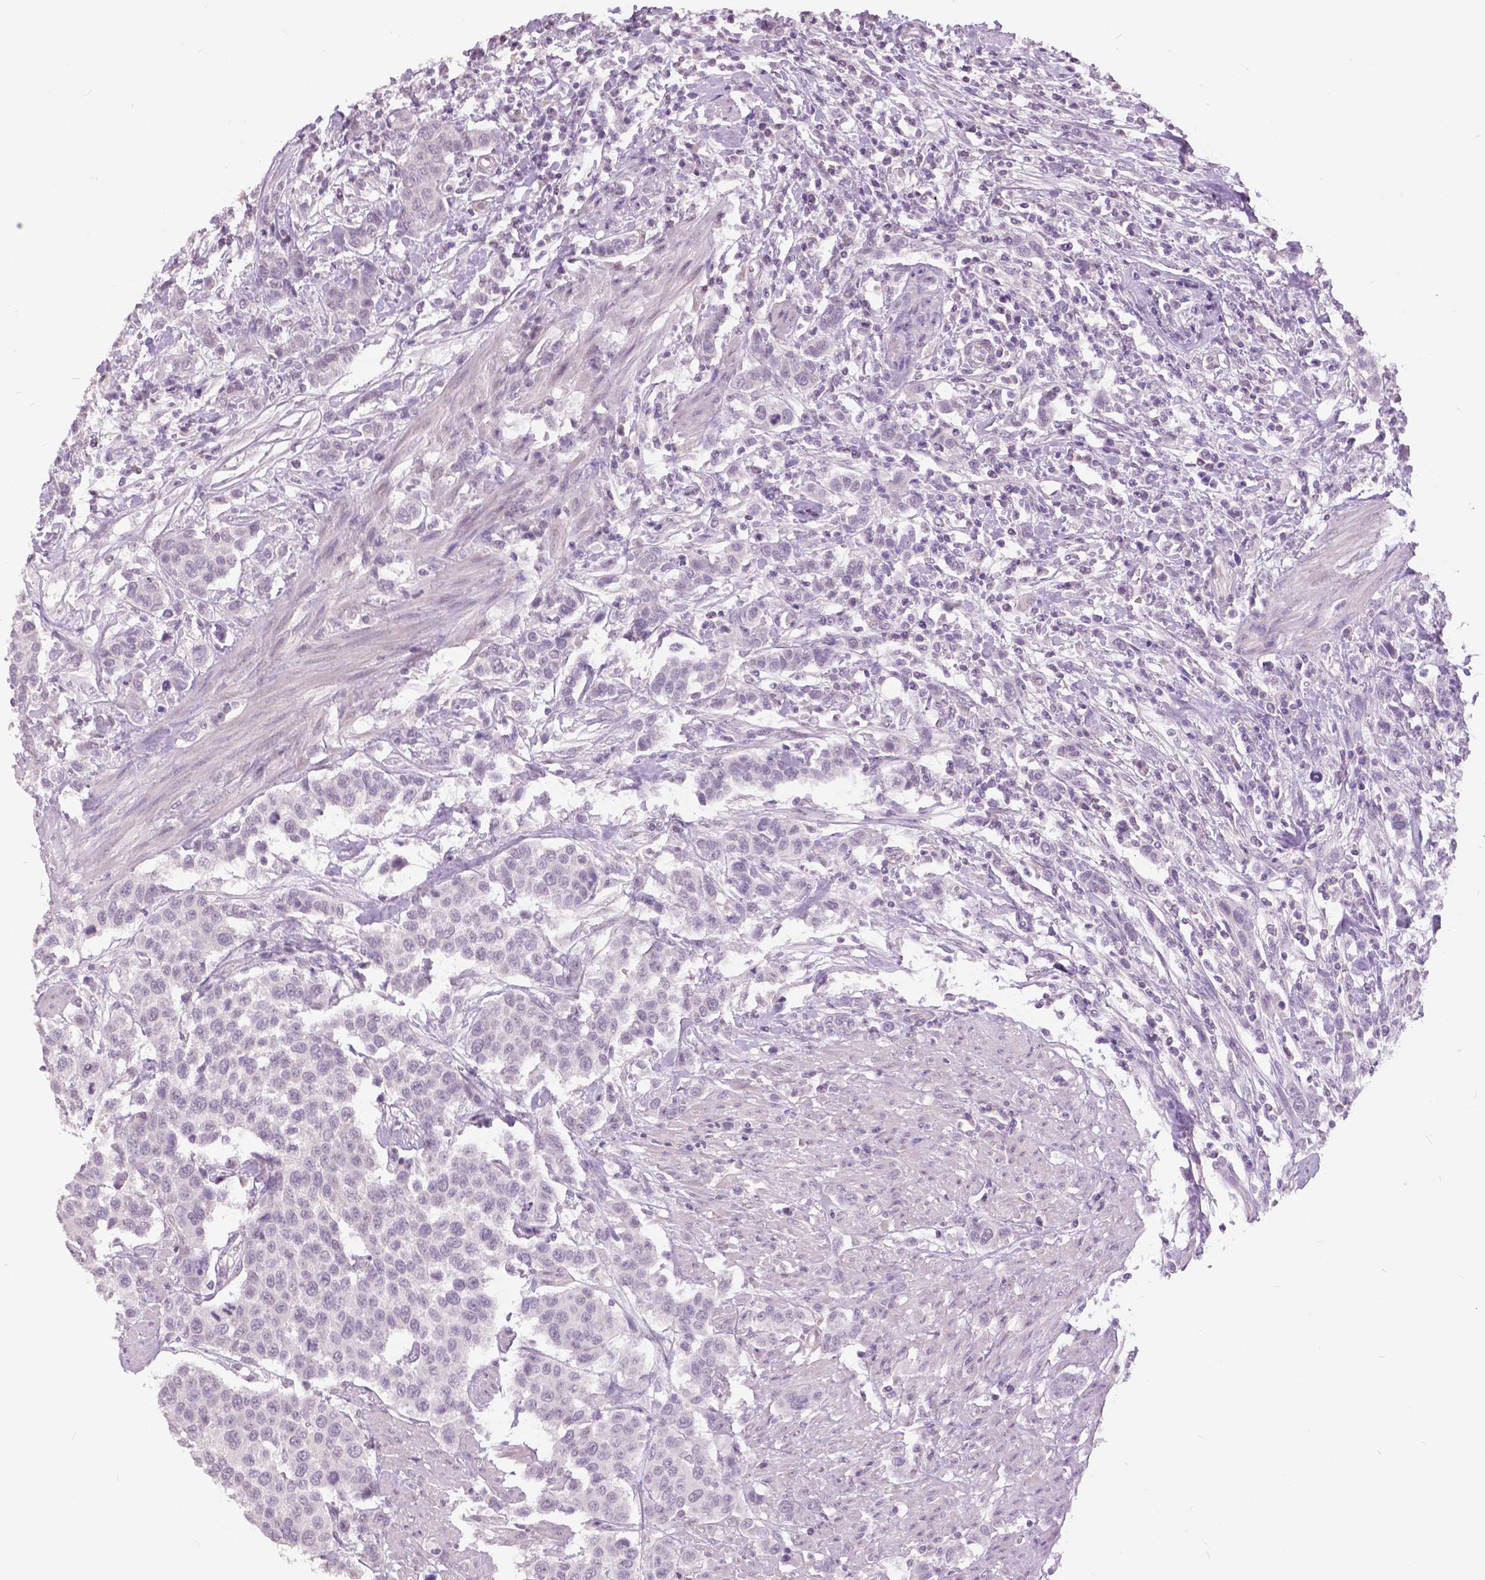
{"staining": {"intensity": "negative", "quantity": "none", "location": "none"}, "tissue": "urothelial cancer", "cell_type": "Tumor cells", "image_type": "cancer", "snomed": [{"axis": "morphology", "description": "Urothelial carcinoma, High grade"}, {"axis": "topography", "description": "Urinary bladder"}], "caption": "Histopathology image shows no protein positivity in tumor cells of high-grade urothelial carcinoma tissue.", "gene": "GRIN2A", "patient": {"sex": "female", "age": 58}}